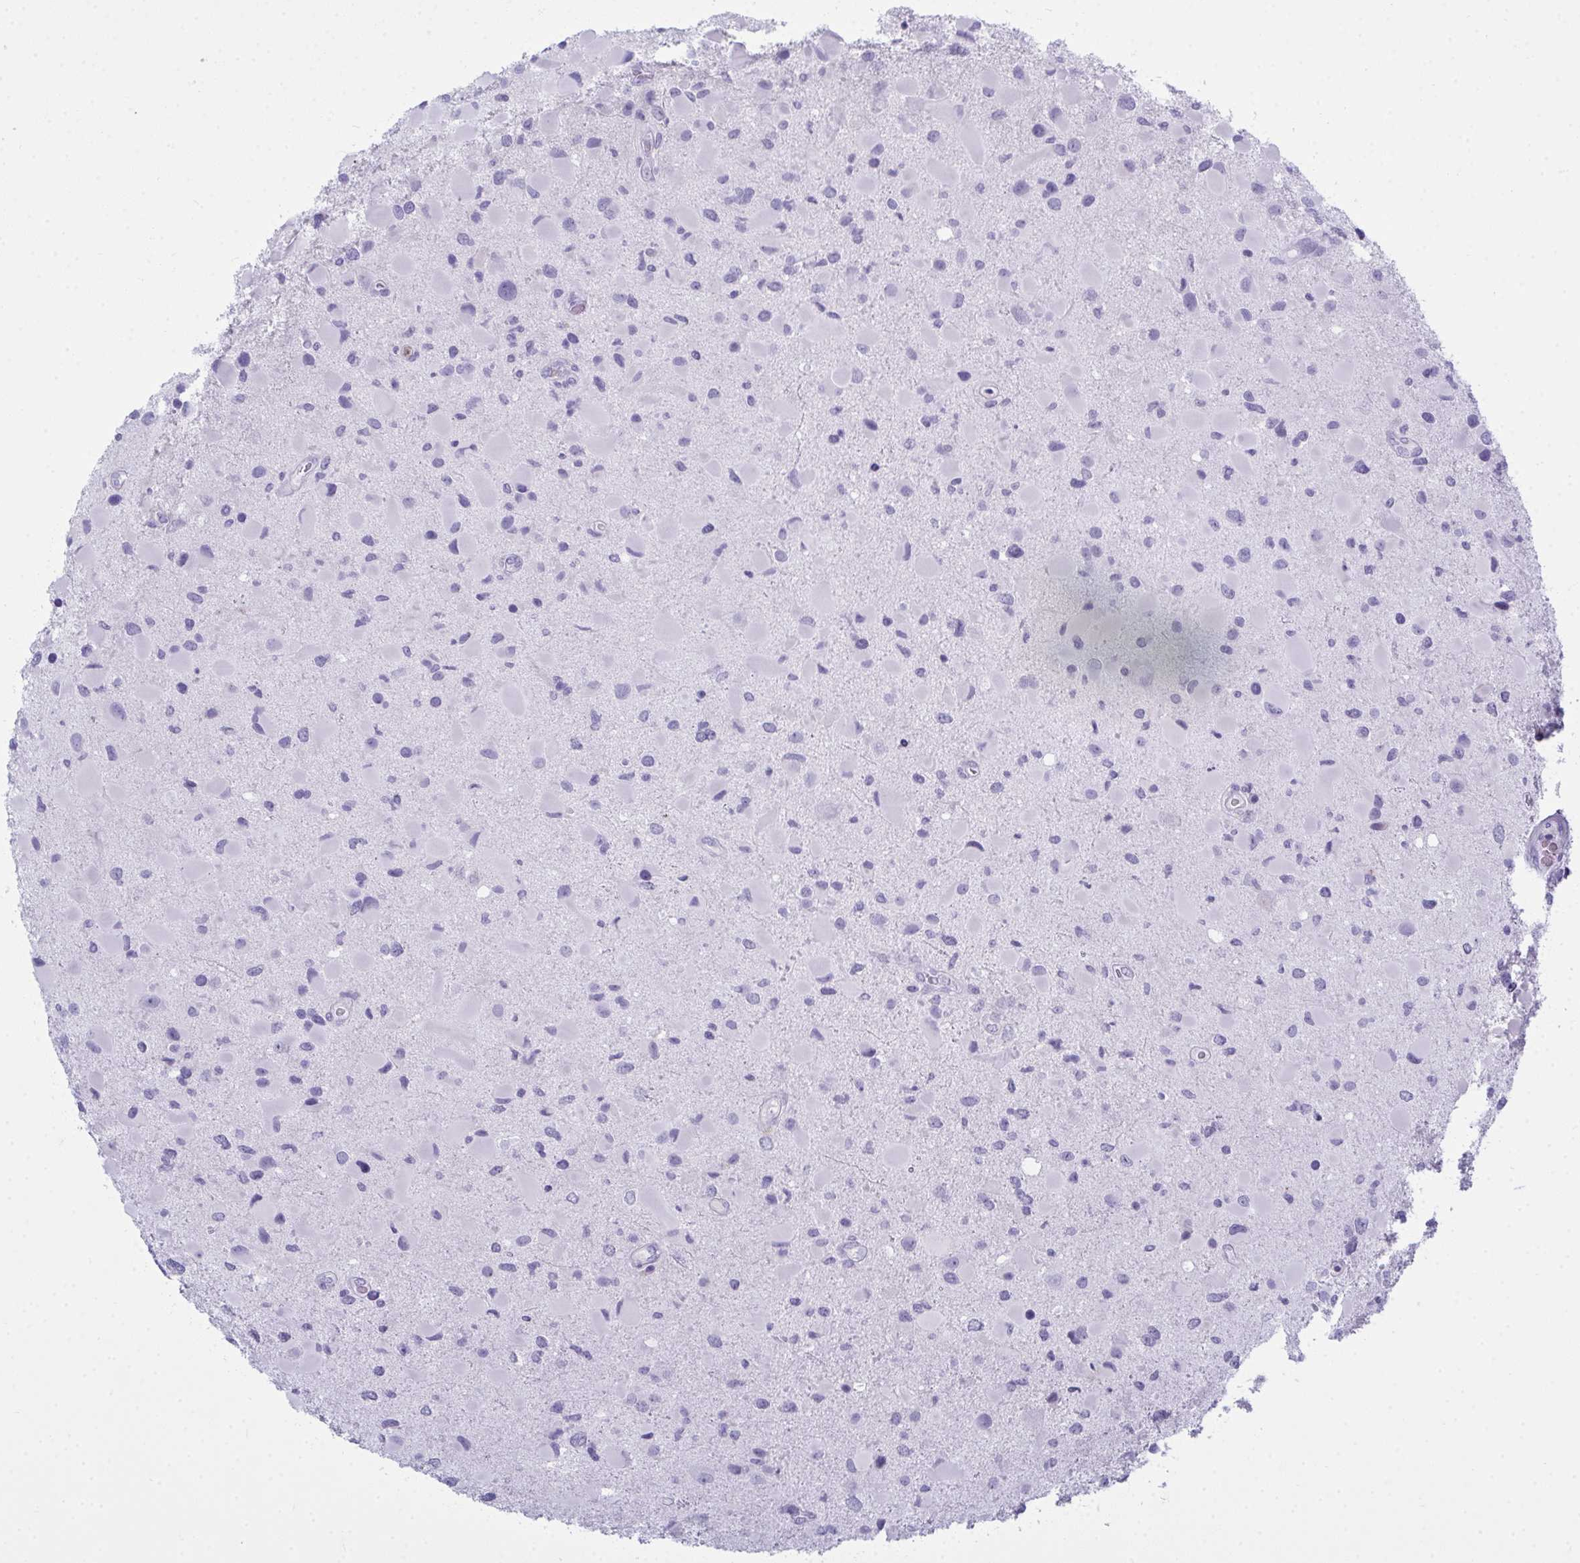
{"staining": {"intensity": "negative", "quantity": "none", "location": "none"}, "tissue": "glioma", "cell_type": "Tumor cells", "image_type": "cancer", "snomed": [{"axis": "morphology", "description": "Glioma, malignant, Low grade"}, {"axis": "topography", "description": "Brain"}], "caption": "Immunohistochemistry (IHC) micrograph of neoplastic tissue: human malignant low-grade glioma stained with DAB exhibits no significant protein positivity in tumor cells.", "gene": "SERPINB10", "patient": {"sex": "female", "age": 32}}